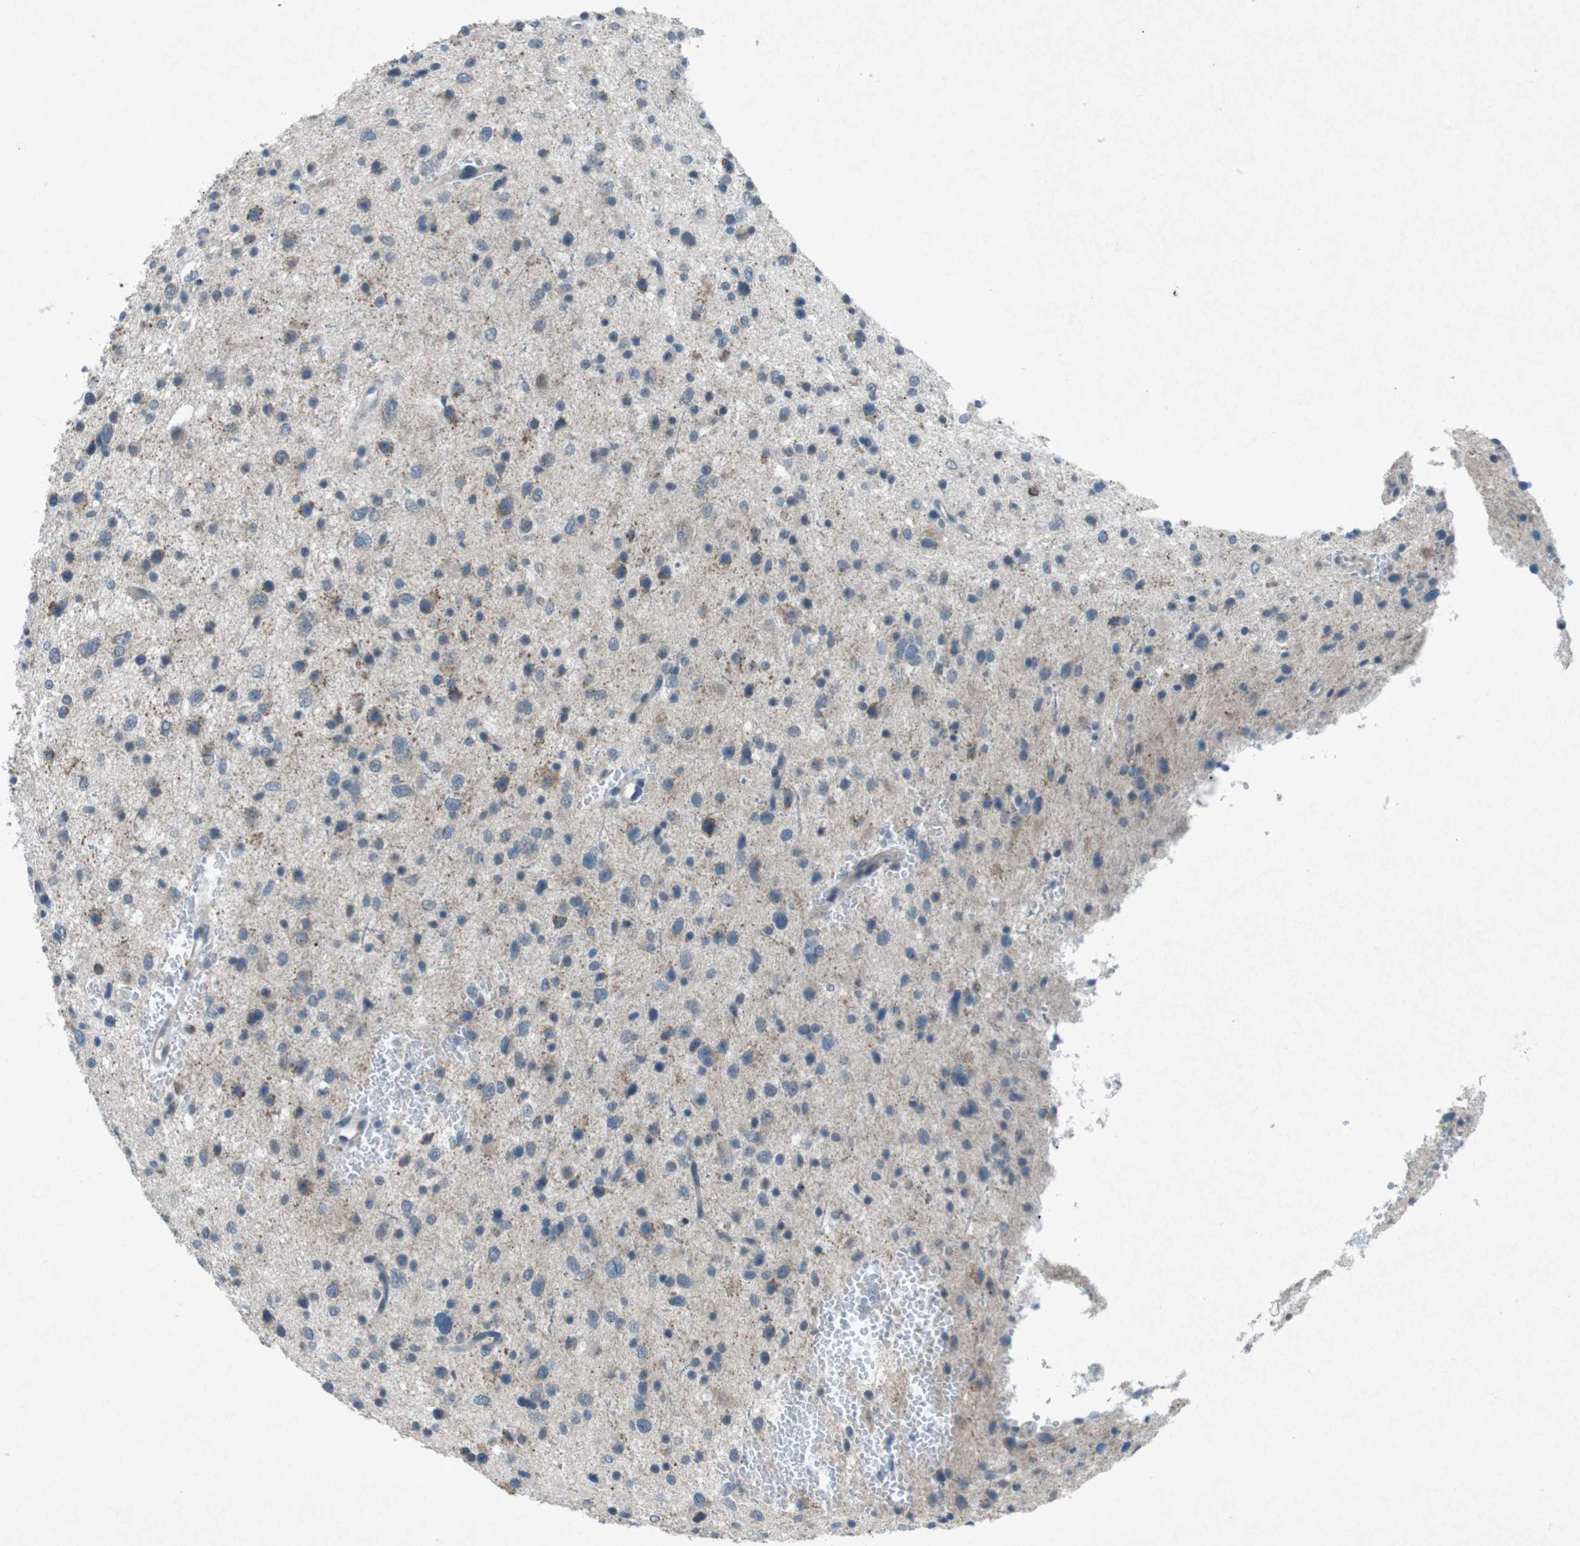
{"staining": {"intensity": "weak", "quantity": "<25%", "location": "cytoplasmic/membranous"}, "tissue": "glioma", "cell_type": "Tumor cells", "image_type": "cancer", "snomed": [{"axis": "morphology", "description": "Glioma, malignant, Low grade"}, {"axis": "topography", "description": "Brain"}], "caption": "Malignant low-grade glioma stained for a protein using immunohistochemistry demonstrates no staining tumor cells.", "gene": "FCRLA", "patient": {"sex": "female", "age": 37}}